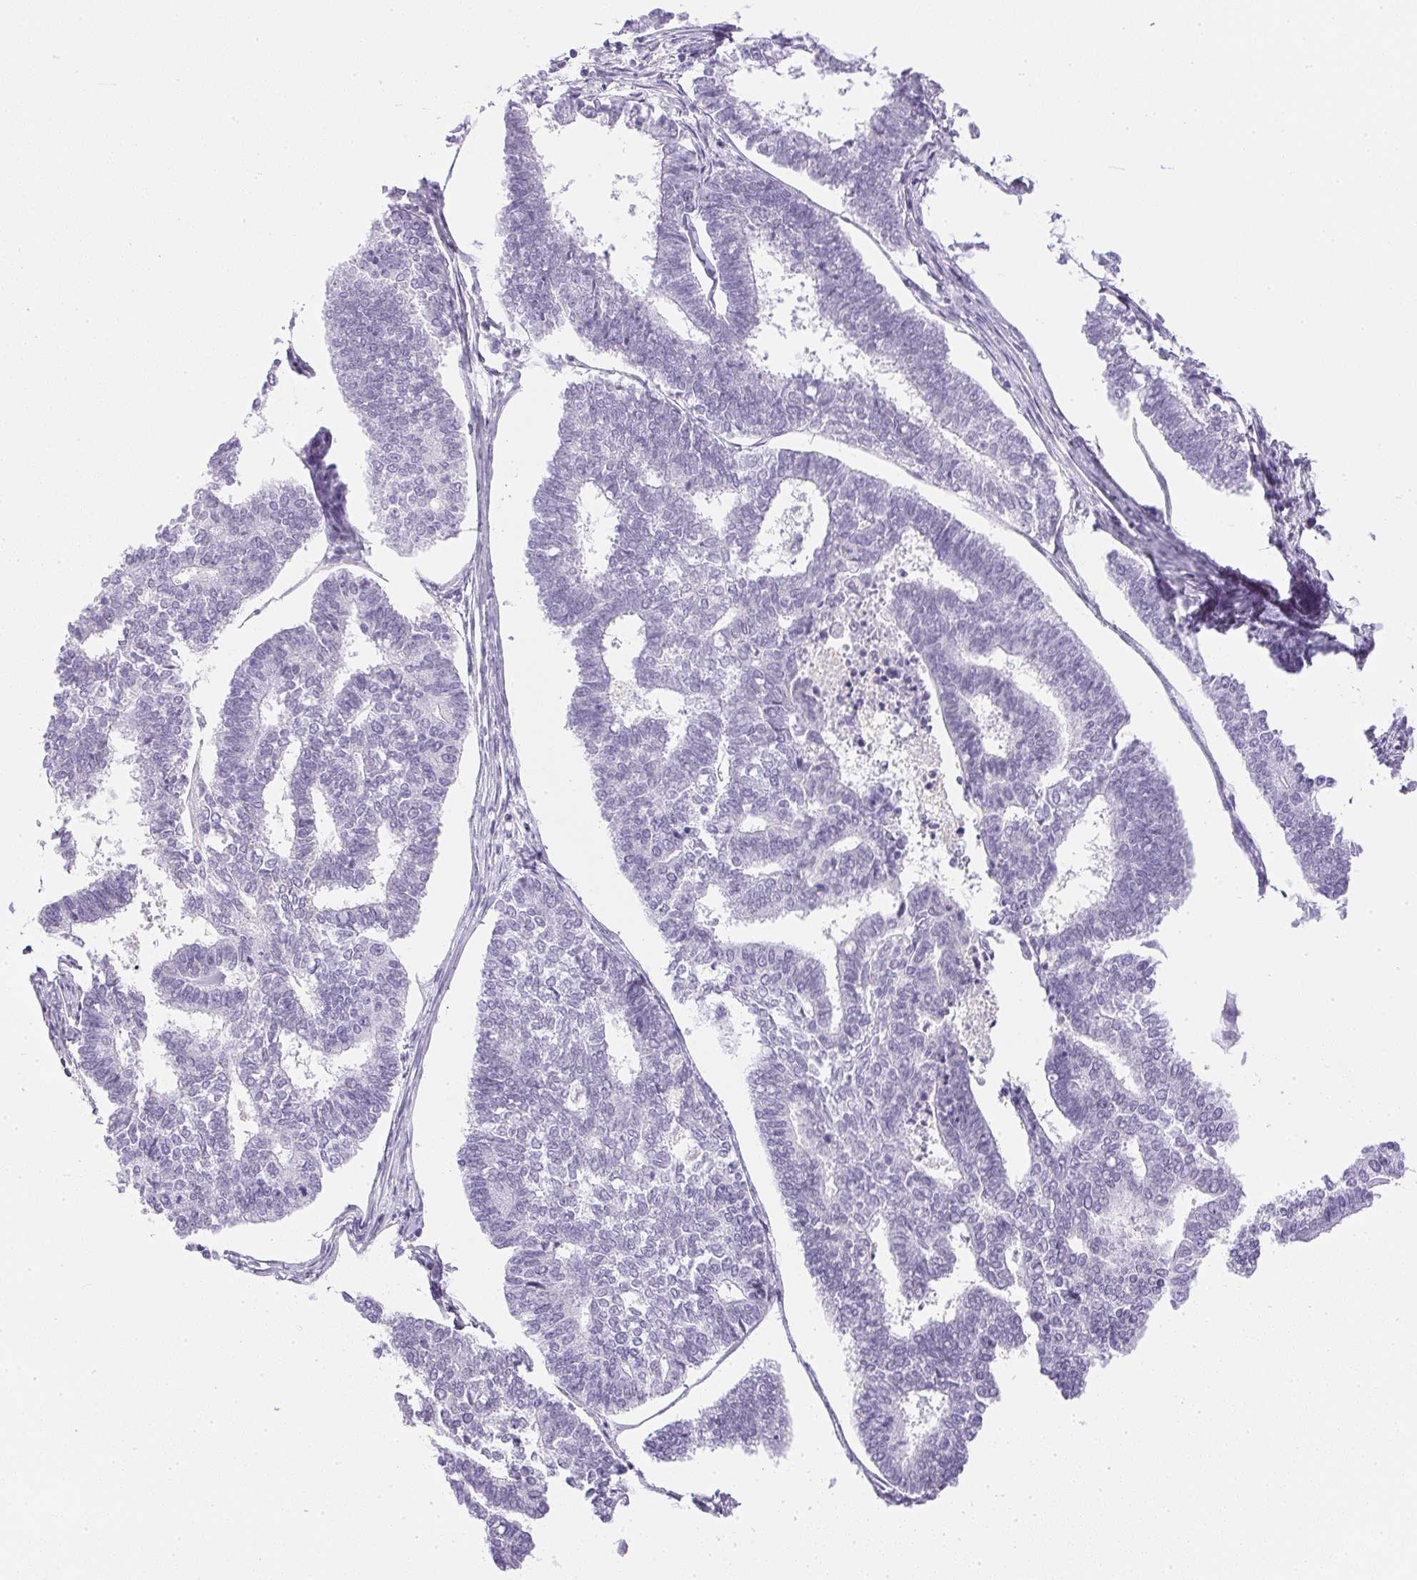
{"staining": {"intensity": "negative", "quantity": "none", "location": "none"}, "tissue": "endometrial cancer", "cell_type": "Tumor cells", "image_type": "cancer", "snomed": [{"axis": "morphology", "description": "Adenocarcinoma, NOS"}, {"axis": "topography", "description": "Endometrium"}], "caption": "IHC micrograph of neoplastic tissue: endometrial adenocarcinoma stained with DAB displays no significant protein staining in tumor cells.", "gene": "CPB1", "patient": {"sex": "female", "age": 70}}